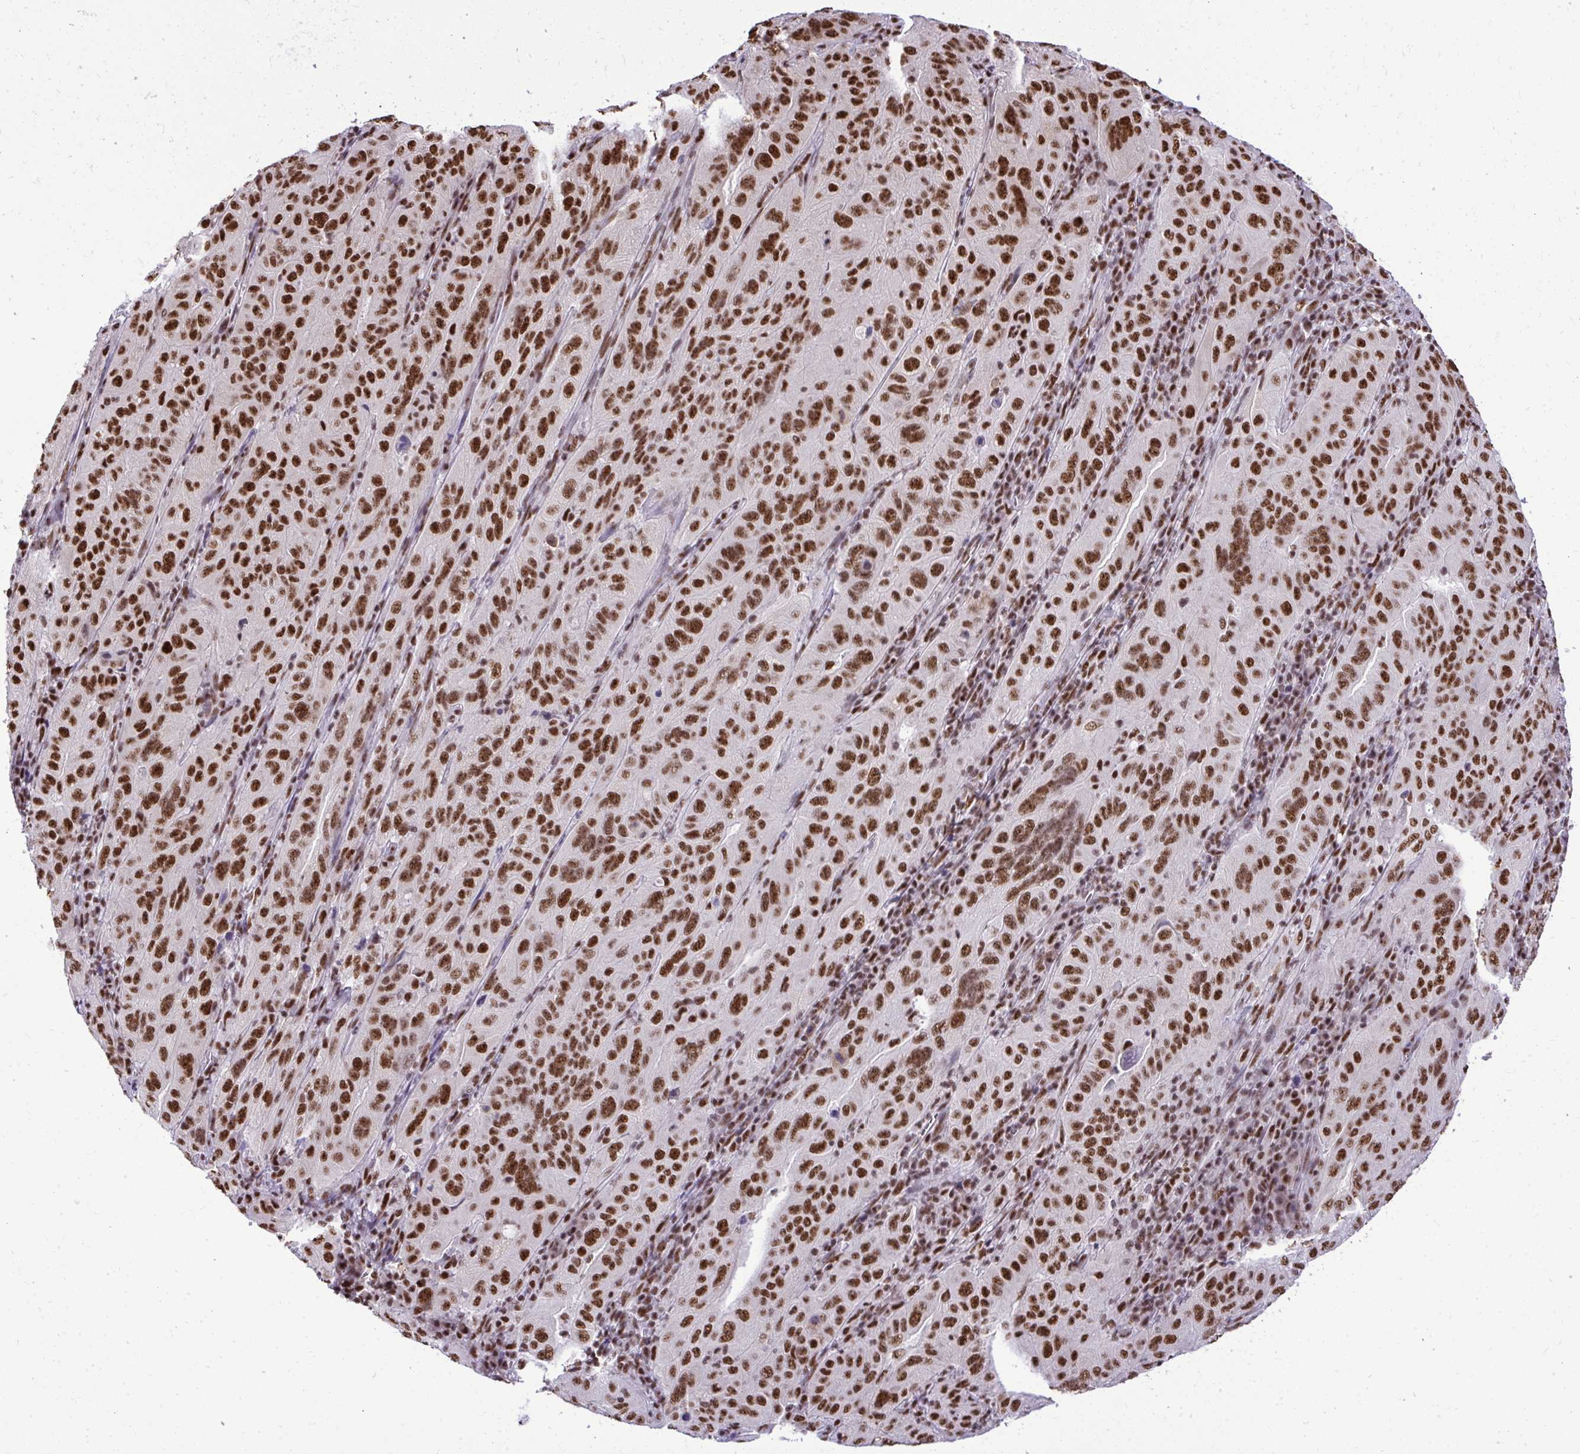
{"staining": {"intensity": "strong", "quantity": ">75%", "location": "nuclear"}, "tissue": "pancreatic cancer", "cell_type": "Tumor cells", "image_type": "cancer", "snomed": [{"axis": "morphology", "description": "Adenocarcinoma, NOS"}, {"axis": "topography", "description": "Pancreas"}], "caption": "A micrograph showing strong nuclear positivity in approximately >75% of tumor cells in adenocarcinoma (pancreatic), as visualized by brown immunohistochemical staining.", "gene": "PRPF19", "patient": {"sex": "male", "age": 63}}